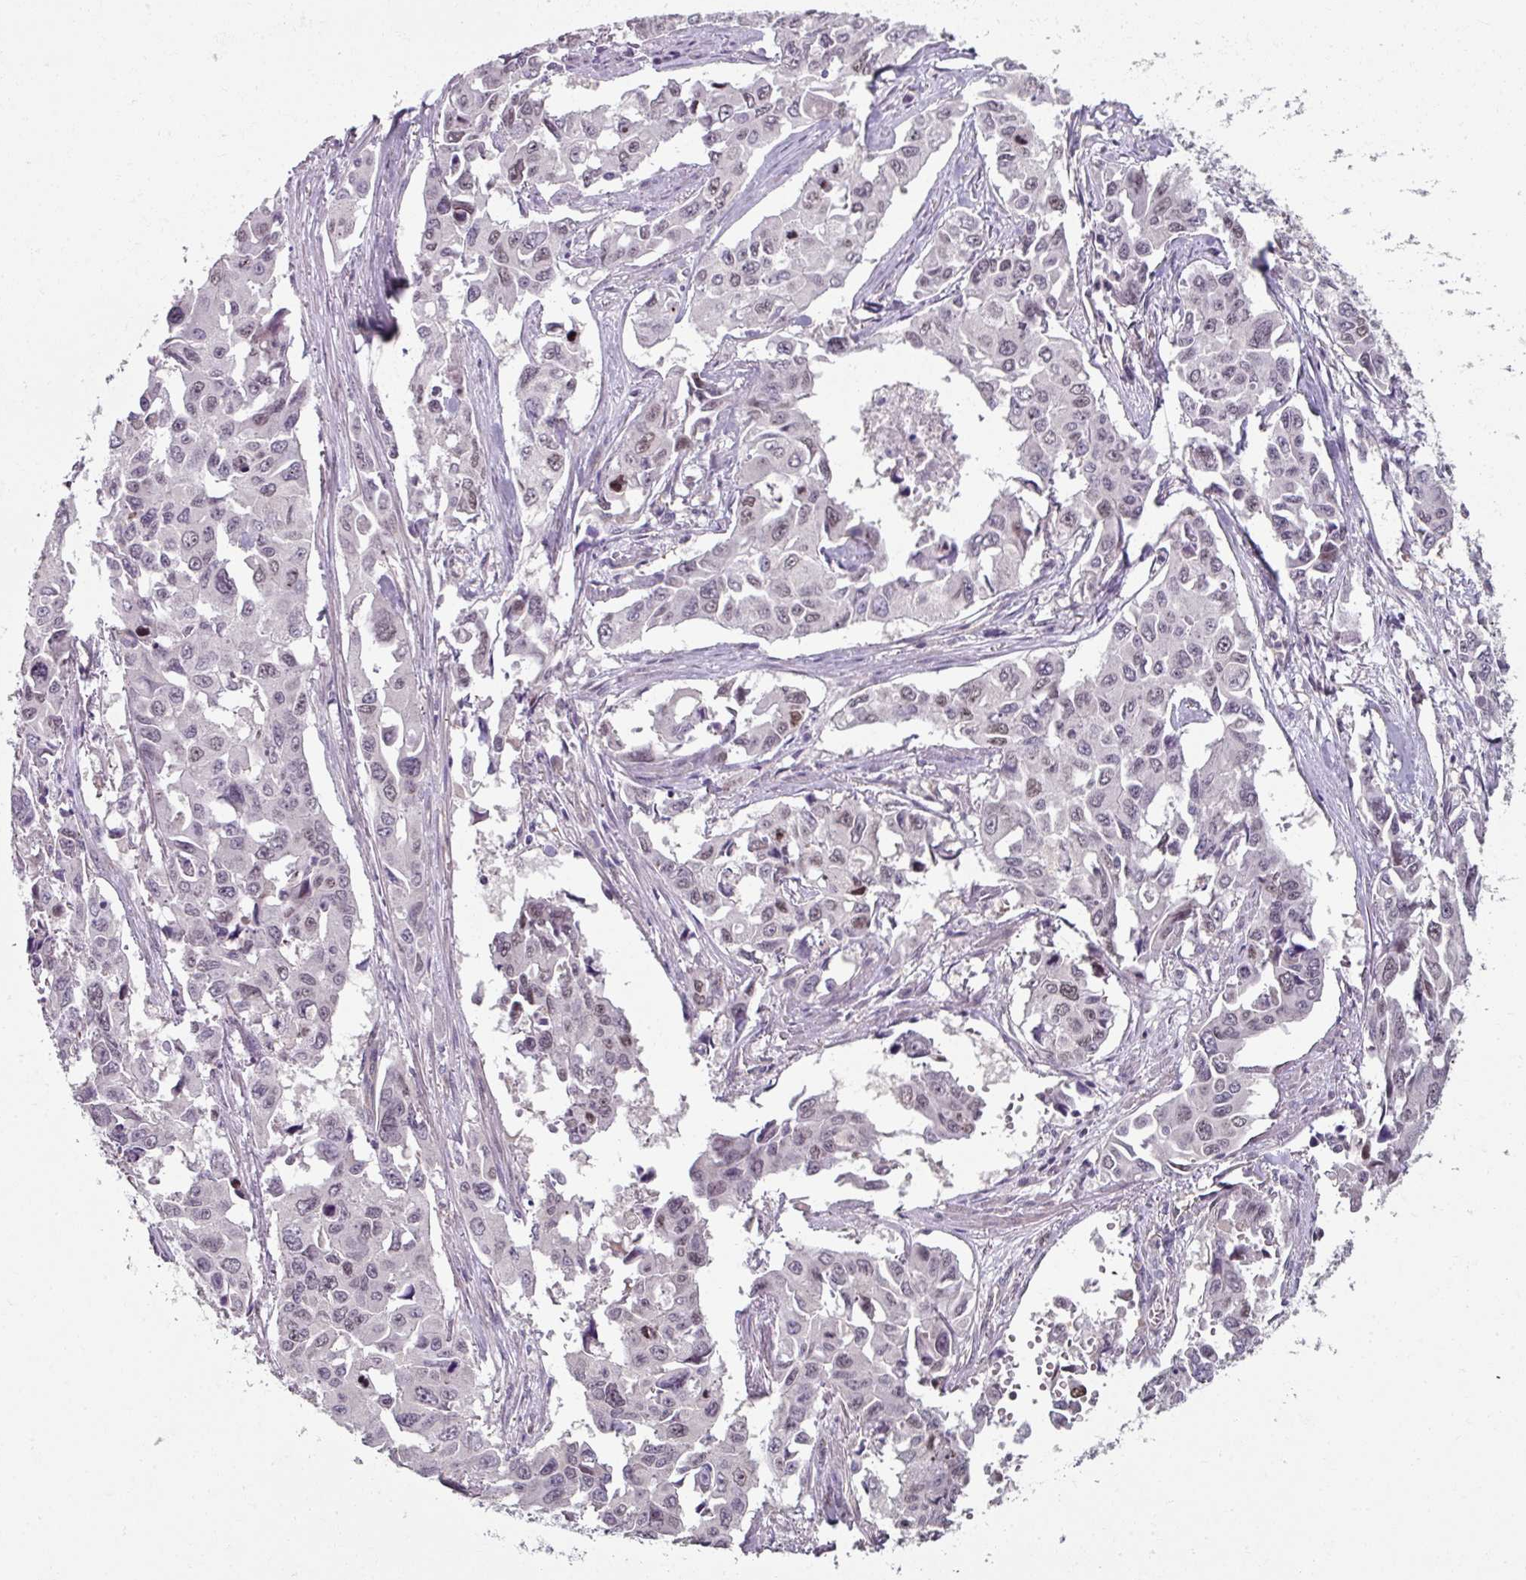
{"staining": {"intensity": "weak", "quantity": "25%-75%", "location": "nuclear"}, "tissue": "lung cancer", "cell_type": "Tumor cells", "image_type": "cancer", "snomed": [{"axis": "morphology", "description": "Adenocarcinoma, NOS"}, {"axis": "topography", "description": "Lung"}], "caption": "Immunohistochemical staining of human lung cancer (adenocarcinoma) demonstrates weak nuclear protein staining in about 25%-75% of tumor cells. (brown staining indicates protein expression, while blue staining denotes nuclei).", "gene": "C19orf33", "patient": {"sex": "male", "age": 64}}